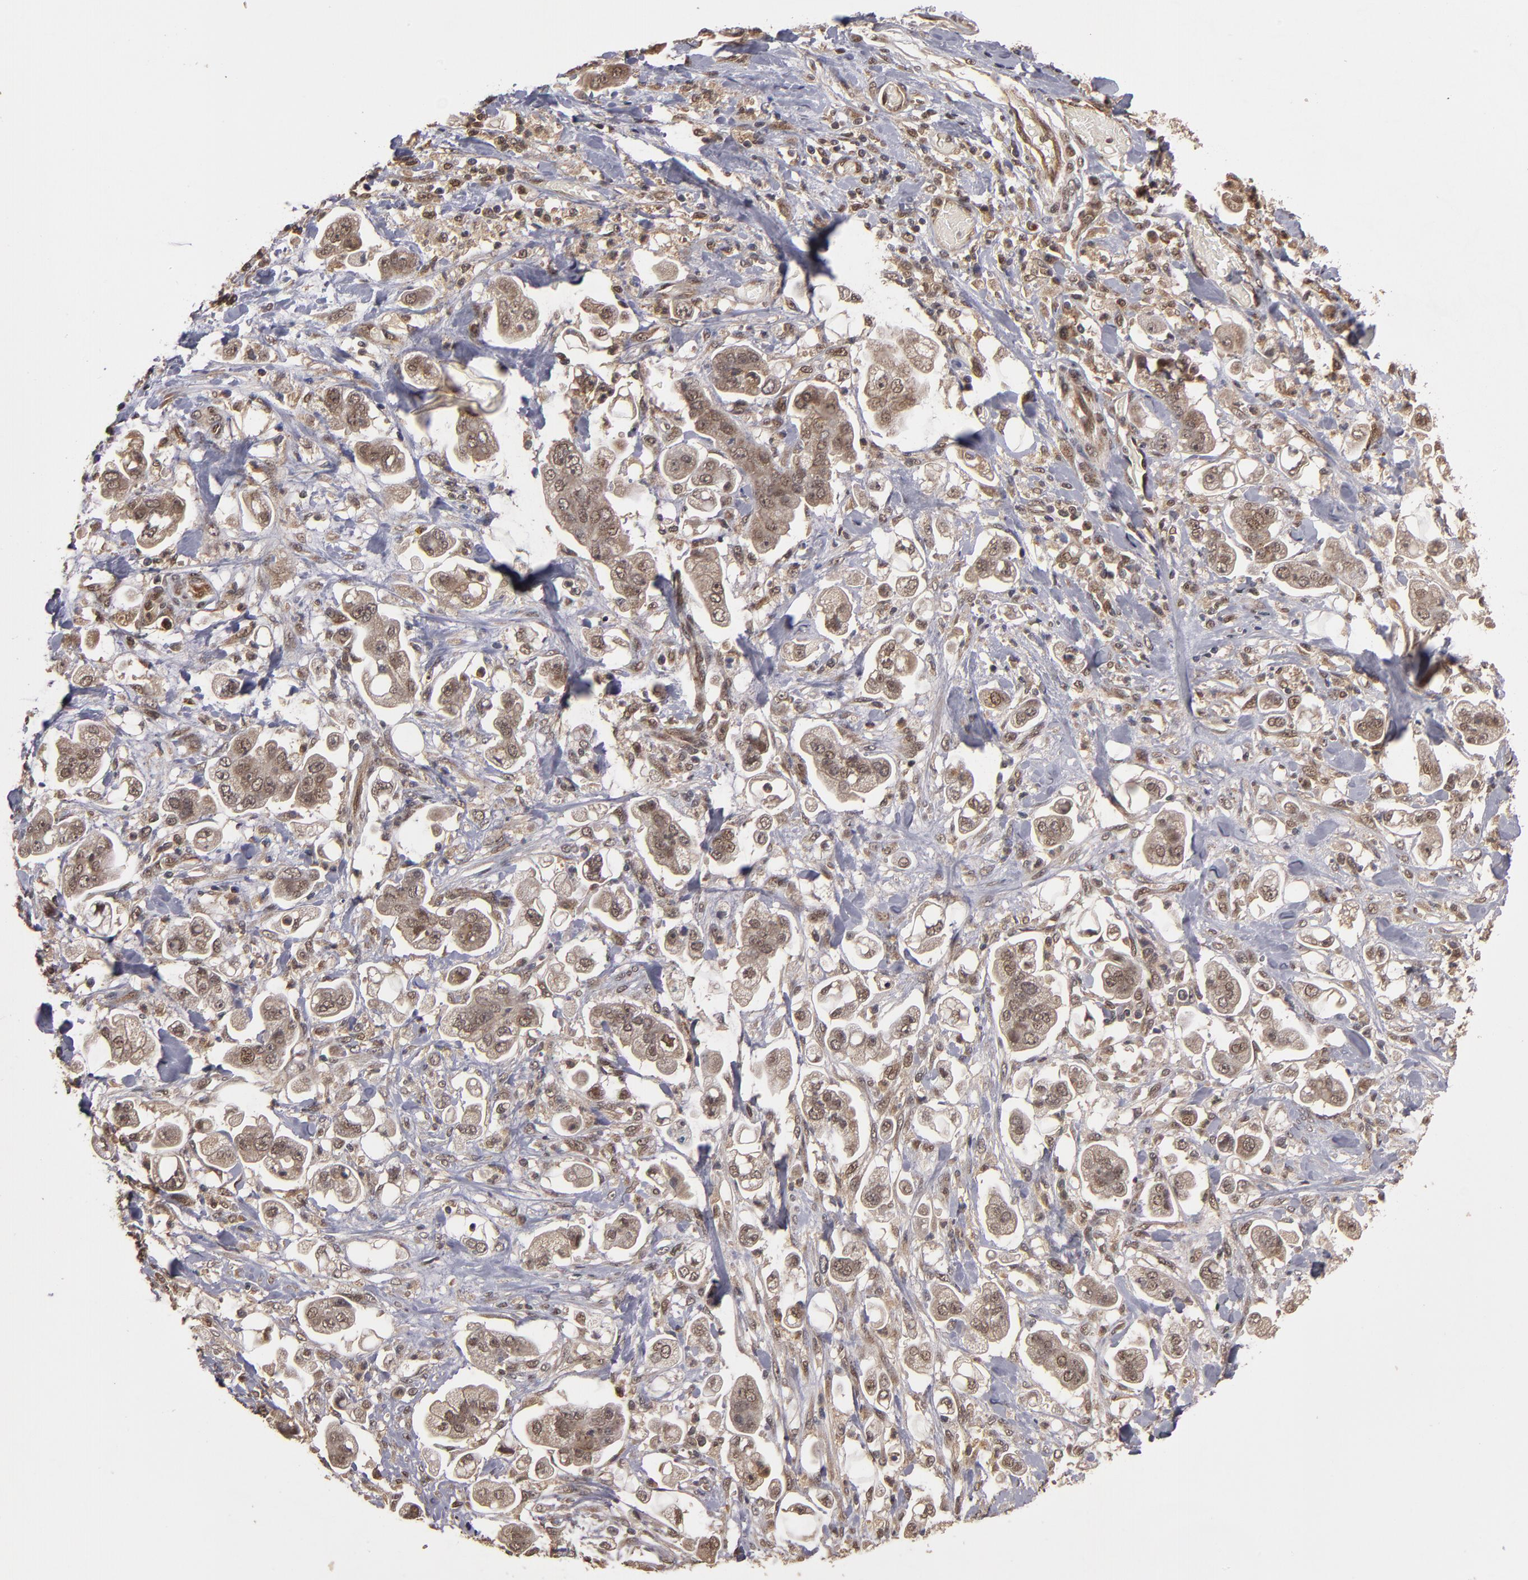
{"staining": {"intensity": "moderate", "quantity": ">75%", "location": "cytoplasmic/membranous"}, "tissue": "stomach cancer", "cell_type": "Tumor cells", "image_type": "cancer", "snomed": [{"axis": "morphology", "description": "Adenocarcinoma, NOS"}, {"axis": "topography", "description": "Stomach"}], "caption": "DAB immunohistochemical staining of stomach cancer (adenocarcinoma) demonstrates moderate cytoplasmic/membranous protein staining in about >75% of tumor cells.", "gene": "CUL5", "patient": {"sex": "male", "age": 62}}